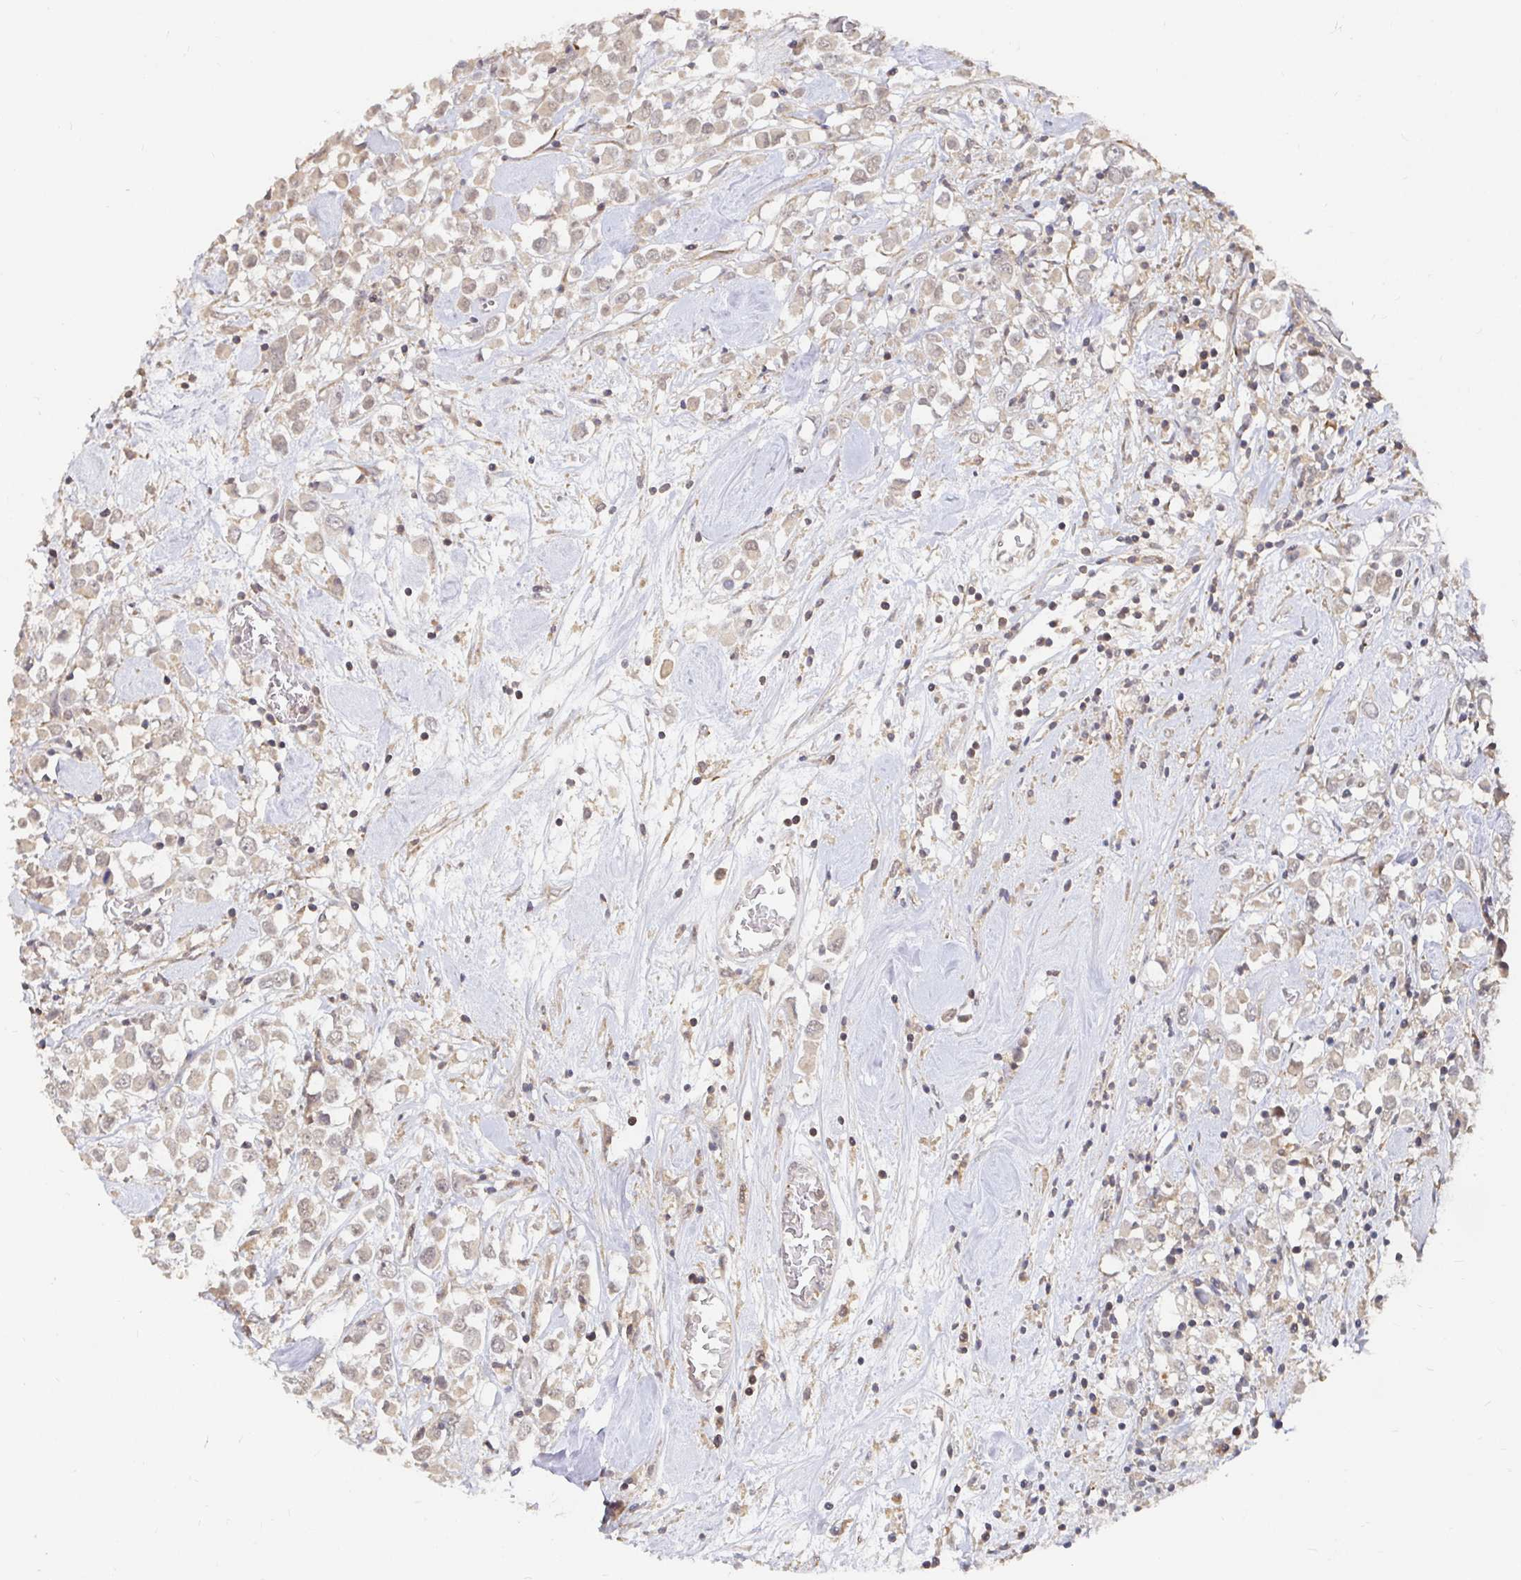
{"staining": {"intensity": "weak", "quantity": "25%-75%", "location": "cytoplasmic/membranous"}, "tissue": "breast cancer", "cell_type": "Tumor cells", "image_type": "cancer", "snomed": [{"axis": "morphology", "description": "Duct carcinoma"}, {"axis": "topography", "description": "Breast"}], "caption": "An image of infiltrating ductal carcinoma (breast) stained for a protein reveals weak cytoplasmic/membranous brown staining in tumor cells.", "gene": "LRP5", "patient": {"sex": "female", "age": 61}}